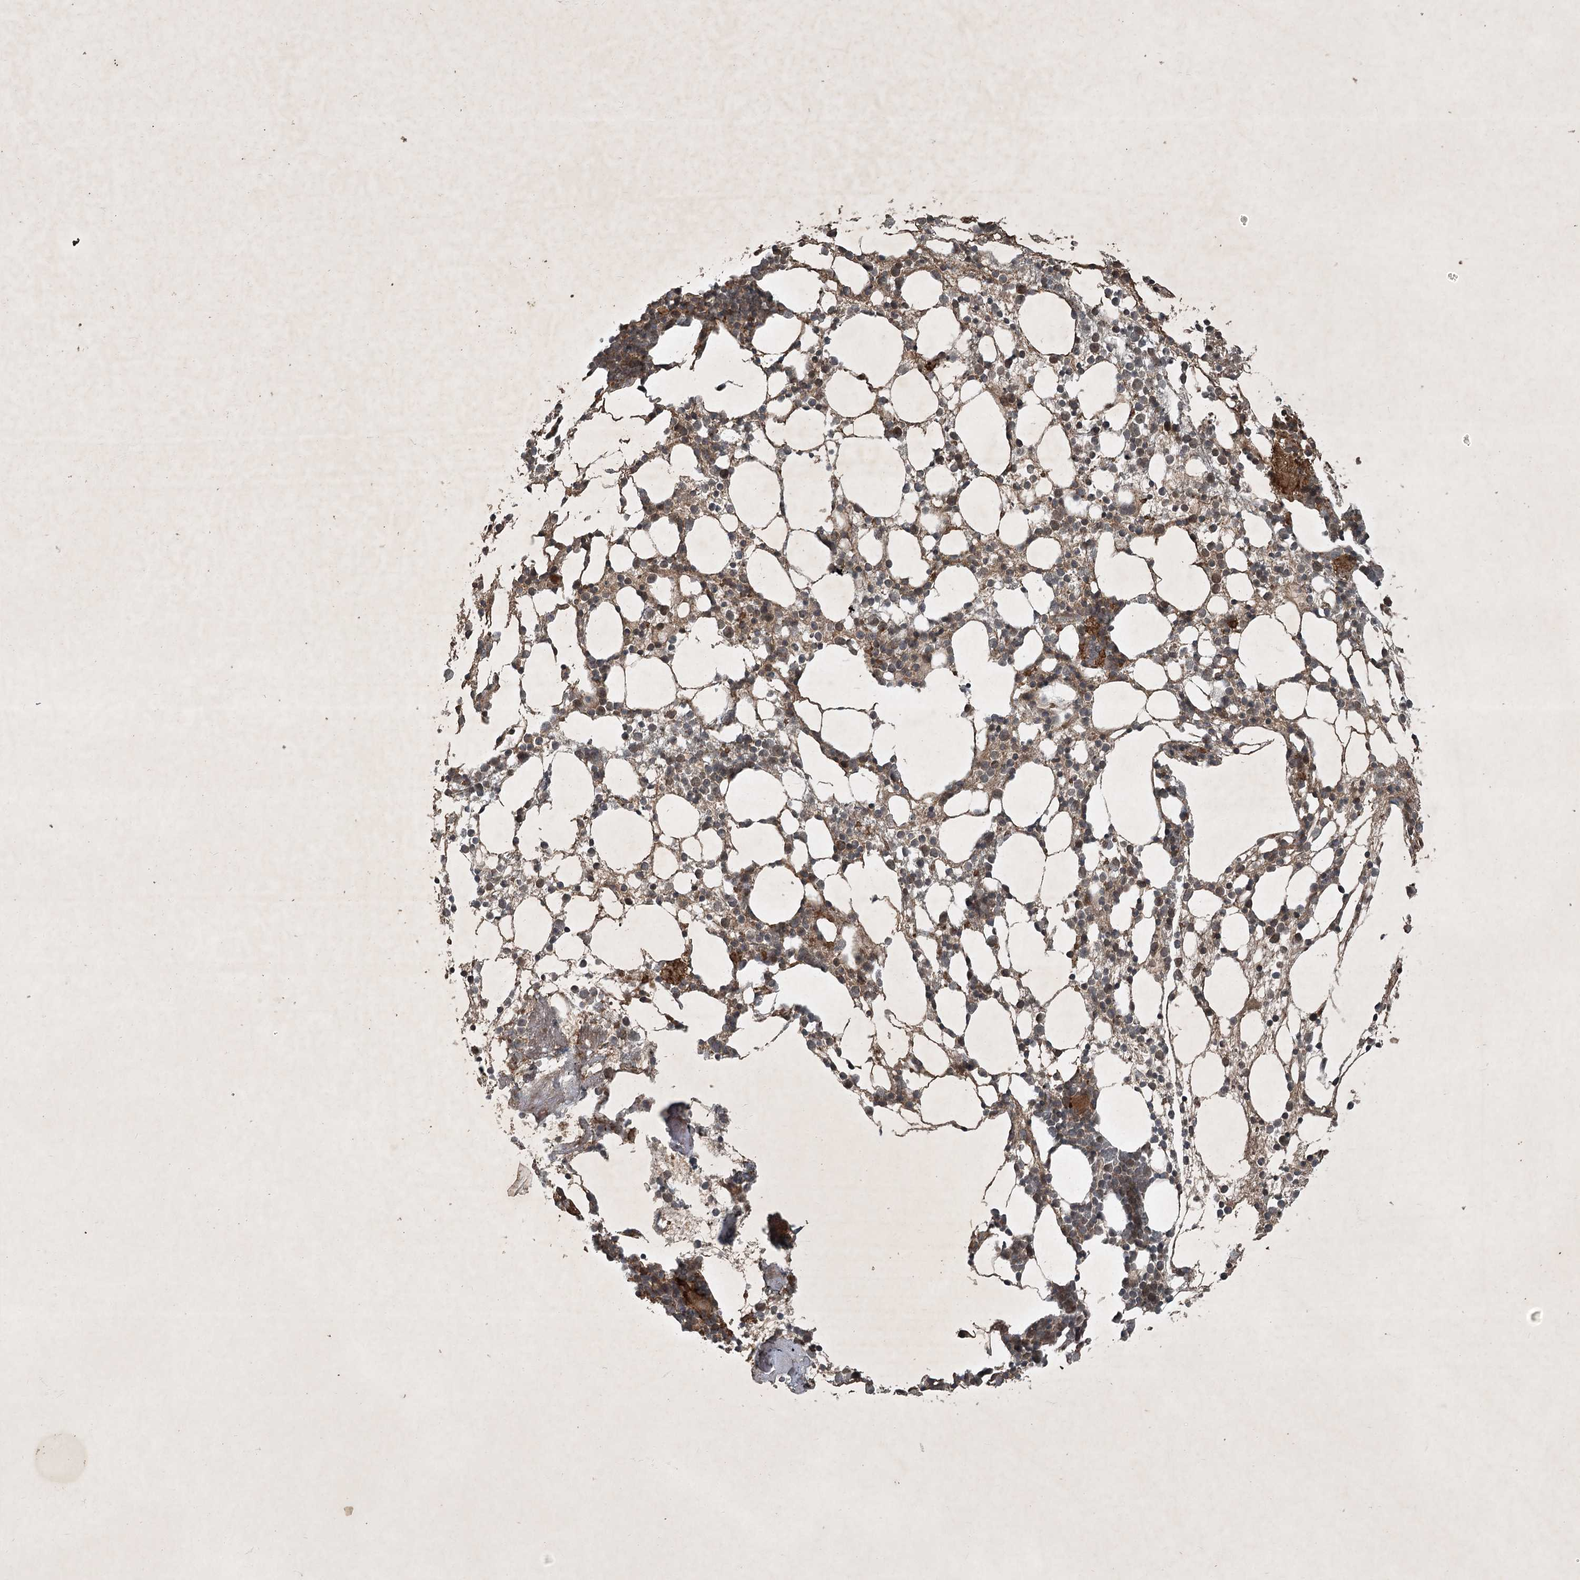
{"staining": {"intensity": "weak", "quantity": "25%-75%", "location": "cytoplasmic/membranous"}, "tissue": "bone marrow", "cell_type": "Hematopoietic cells", "image_type": "normal", "snomed": [{"axis": "morphology", "description": "Normal tissue, NOS"}, {"axis": "topography", "description": "Bone marrow"}], "caption": "Immunohistochemical staining of unremarkable human bone marrow displays 25%-75% levels of weak cytoplasmic/membranous protein positivity in approximately 25%-75% of hematopoietic cells. (Brightfield microscopy of DAB IHC at high magnification).", "gene": "UNC93A", "patient": {"sex": "female", "age": 57}}